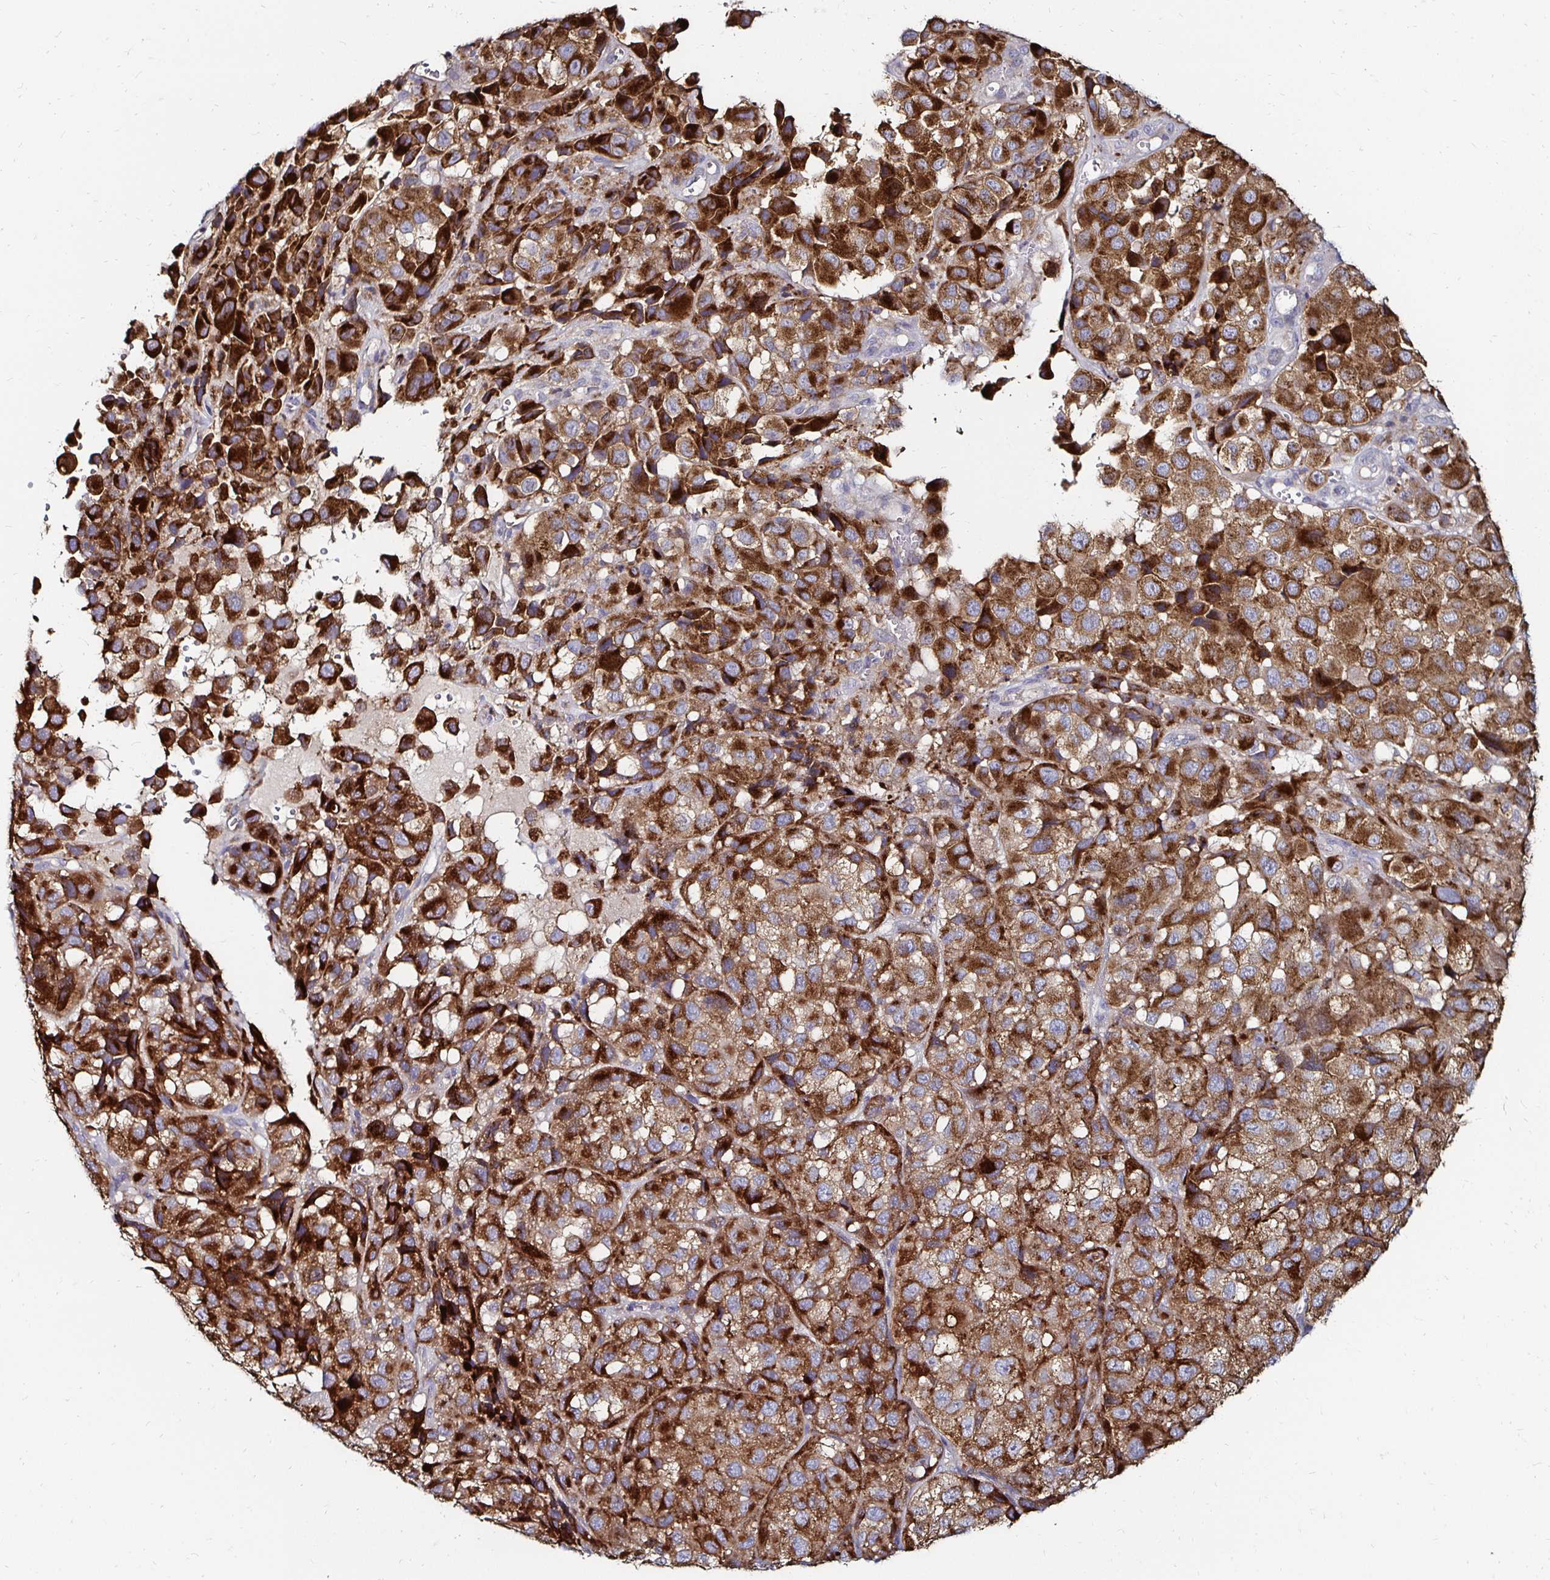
{"staining": {"intensity": "strong", "quantity": ">75%", "location": "cytoplasmic/membranous"}, "tissue": "melanoma", "cell_type": "Tumor cells", "image_type": "cancer", "snomed": [{"axis": "morphology", "description": "Malignant melanoma, NOS"}, {"axis": "topography", "description": "Skin"}], "caption": "IHC of human malignant melanoma reveals high levels of strong cytoplasmic/membranous positivity in about >75% of tumor cells.", "gene": "NCSTN", "patient": {"sex": "male", "age": 93}}